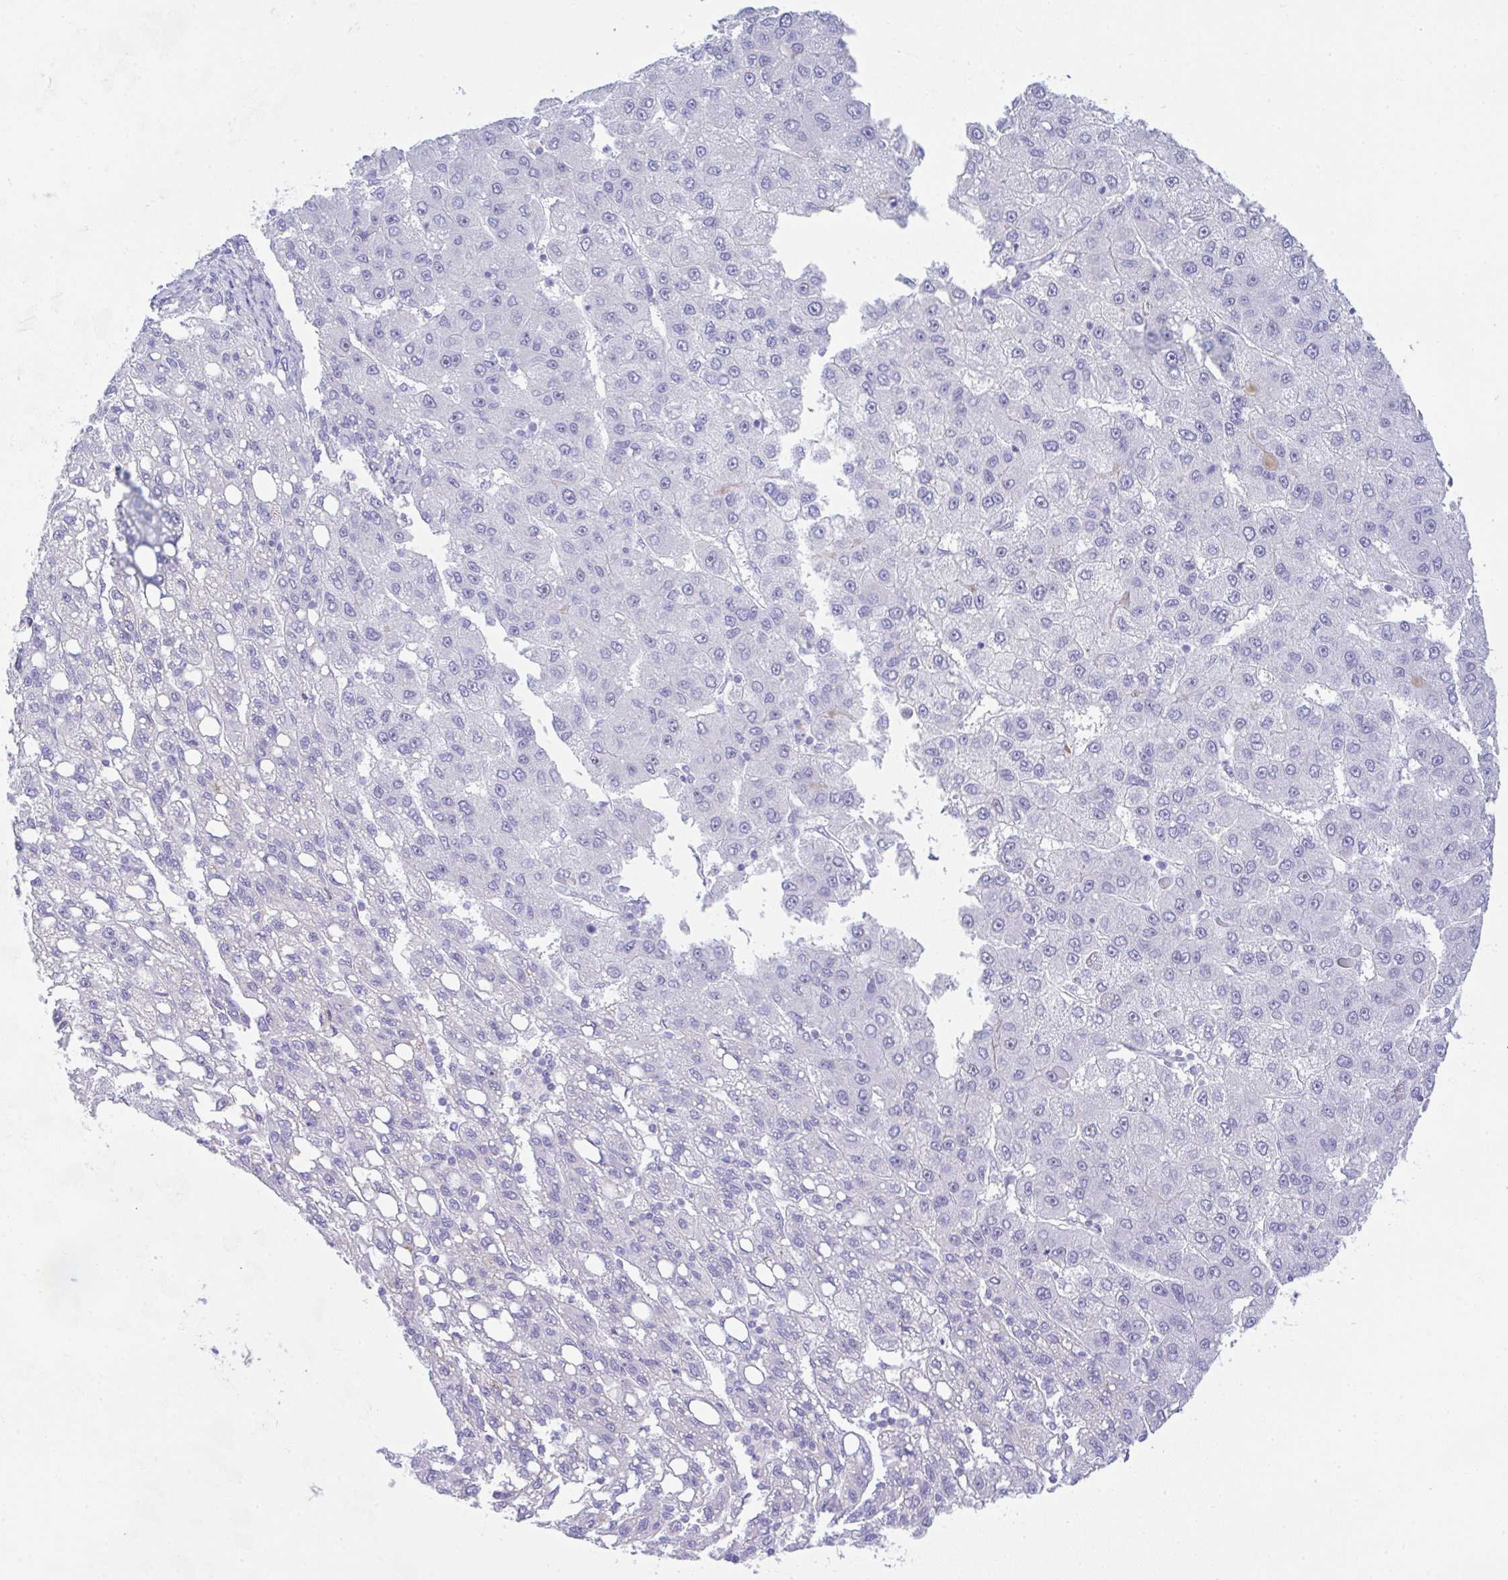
{"staining": {"intensity": "negative", "quantity": "none", "location": "none"}, "tissue": "liver cancer", "cell_type": "Tumor cells", "image_type": "cancer", "snomed": [{"axis": "morphology", "description": "Carcinoma, Hepatocellular, NOS"}, {"axis": "topography", "description": "Liver"}], "caption": "Histopathology image shows no protein expression in tumor cells of hepatocellular carcinoma (liver) tissue. (DAB (3,3'-diaminobenzidine) immunohistochemistry (IHC) with hematoxylin counter stain).", "gene": "NDUFAF8", "patient": {"sex": "female", "age": 82}}